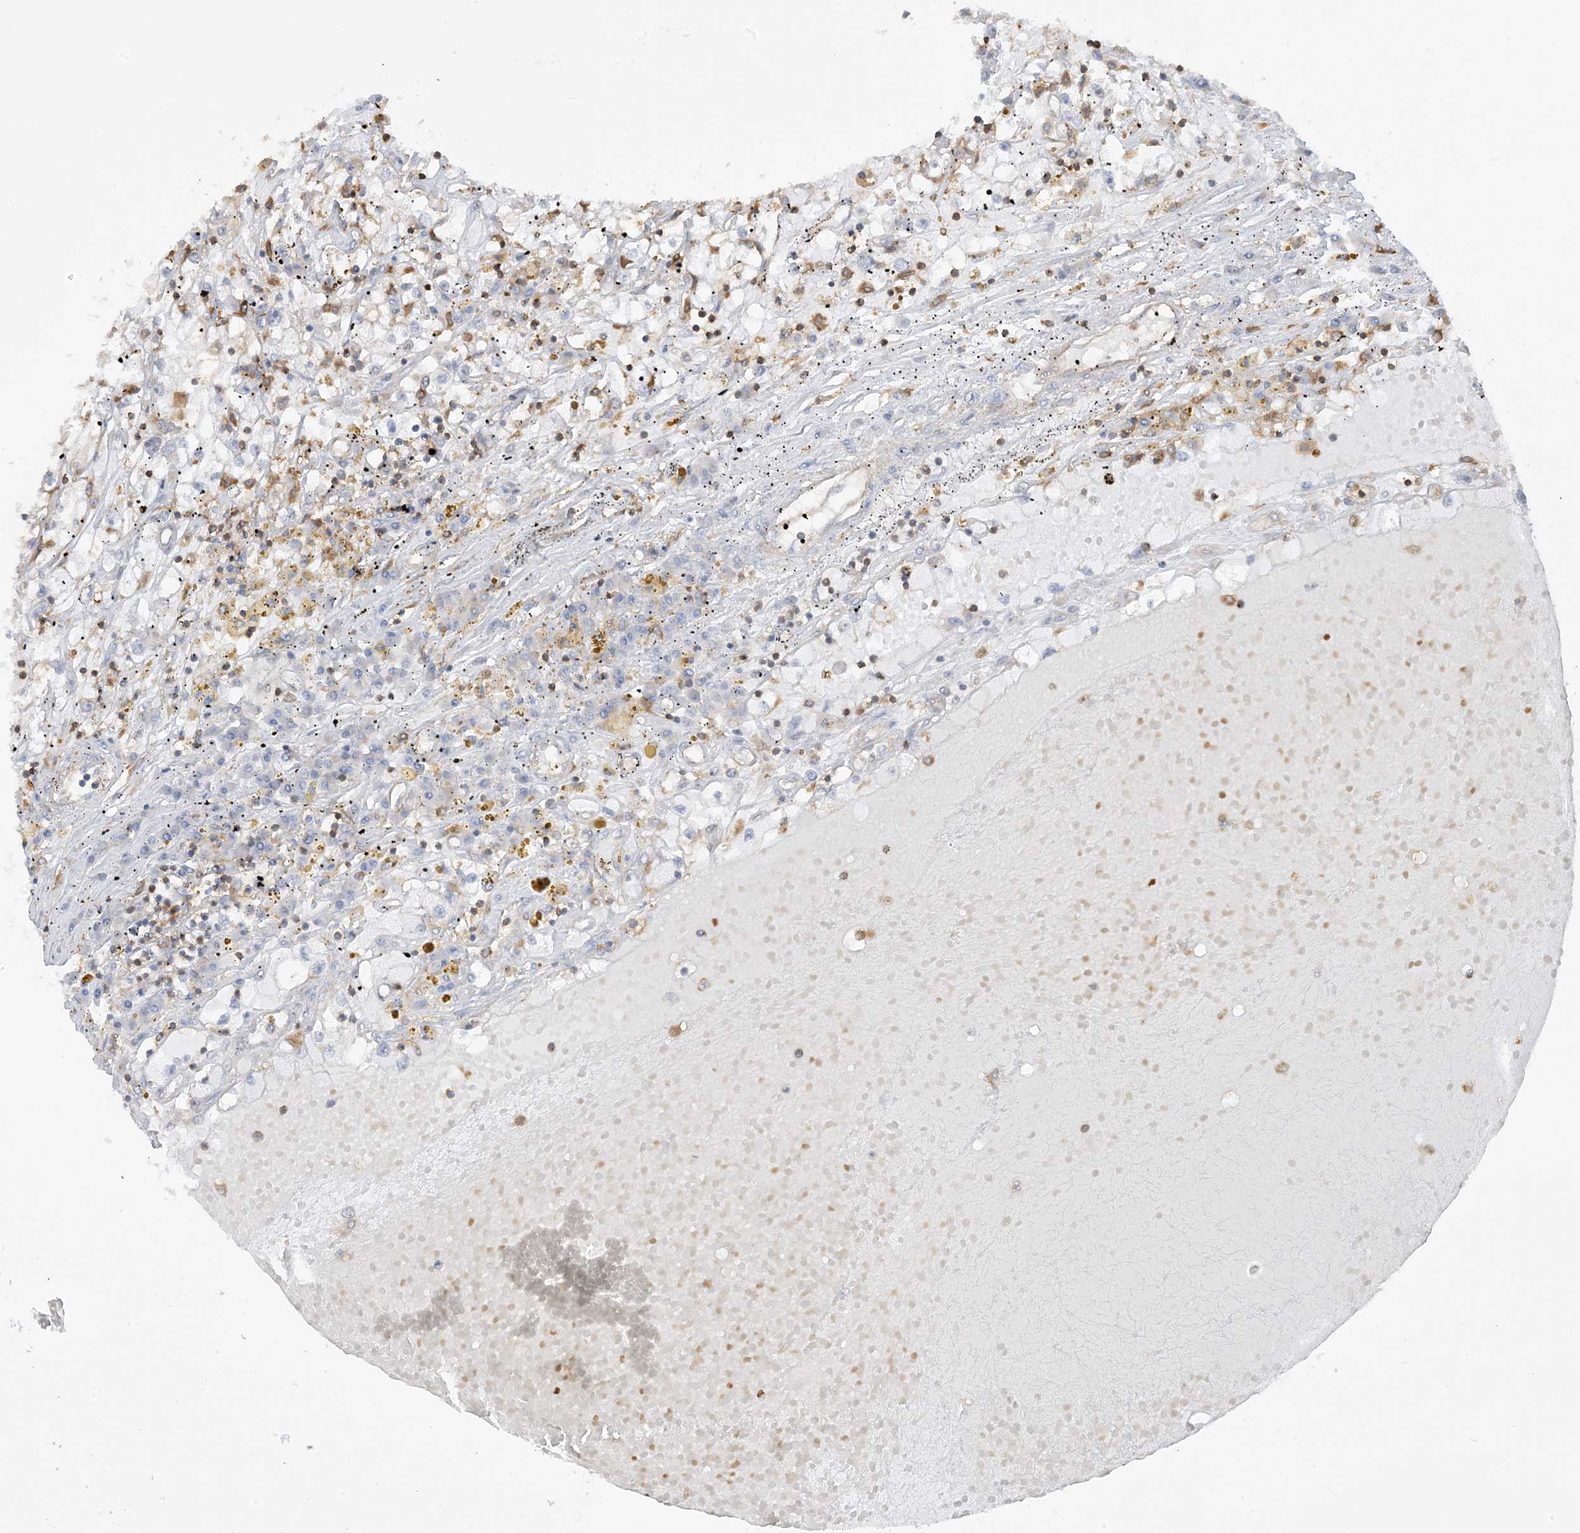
{"staining": {"intensity": "negative", "quantity": "none", "location": "none"}, "tissue": "renal cancer", "cell_type": "Tumor cells", "image_type": "cancer", "snomed": [{"axis": "morphology", "description": "Adenocarcinoma, NOS"}, {"axis": "topography", "description": "Kidney"}], "caption": "Immunohistochemical staining of human renal cancer displays no significant staining in tumor cells.", "gene": "CAPZB", "patient": {"sex": "male", "age": 56}}